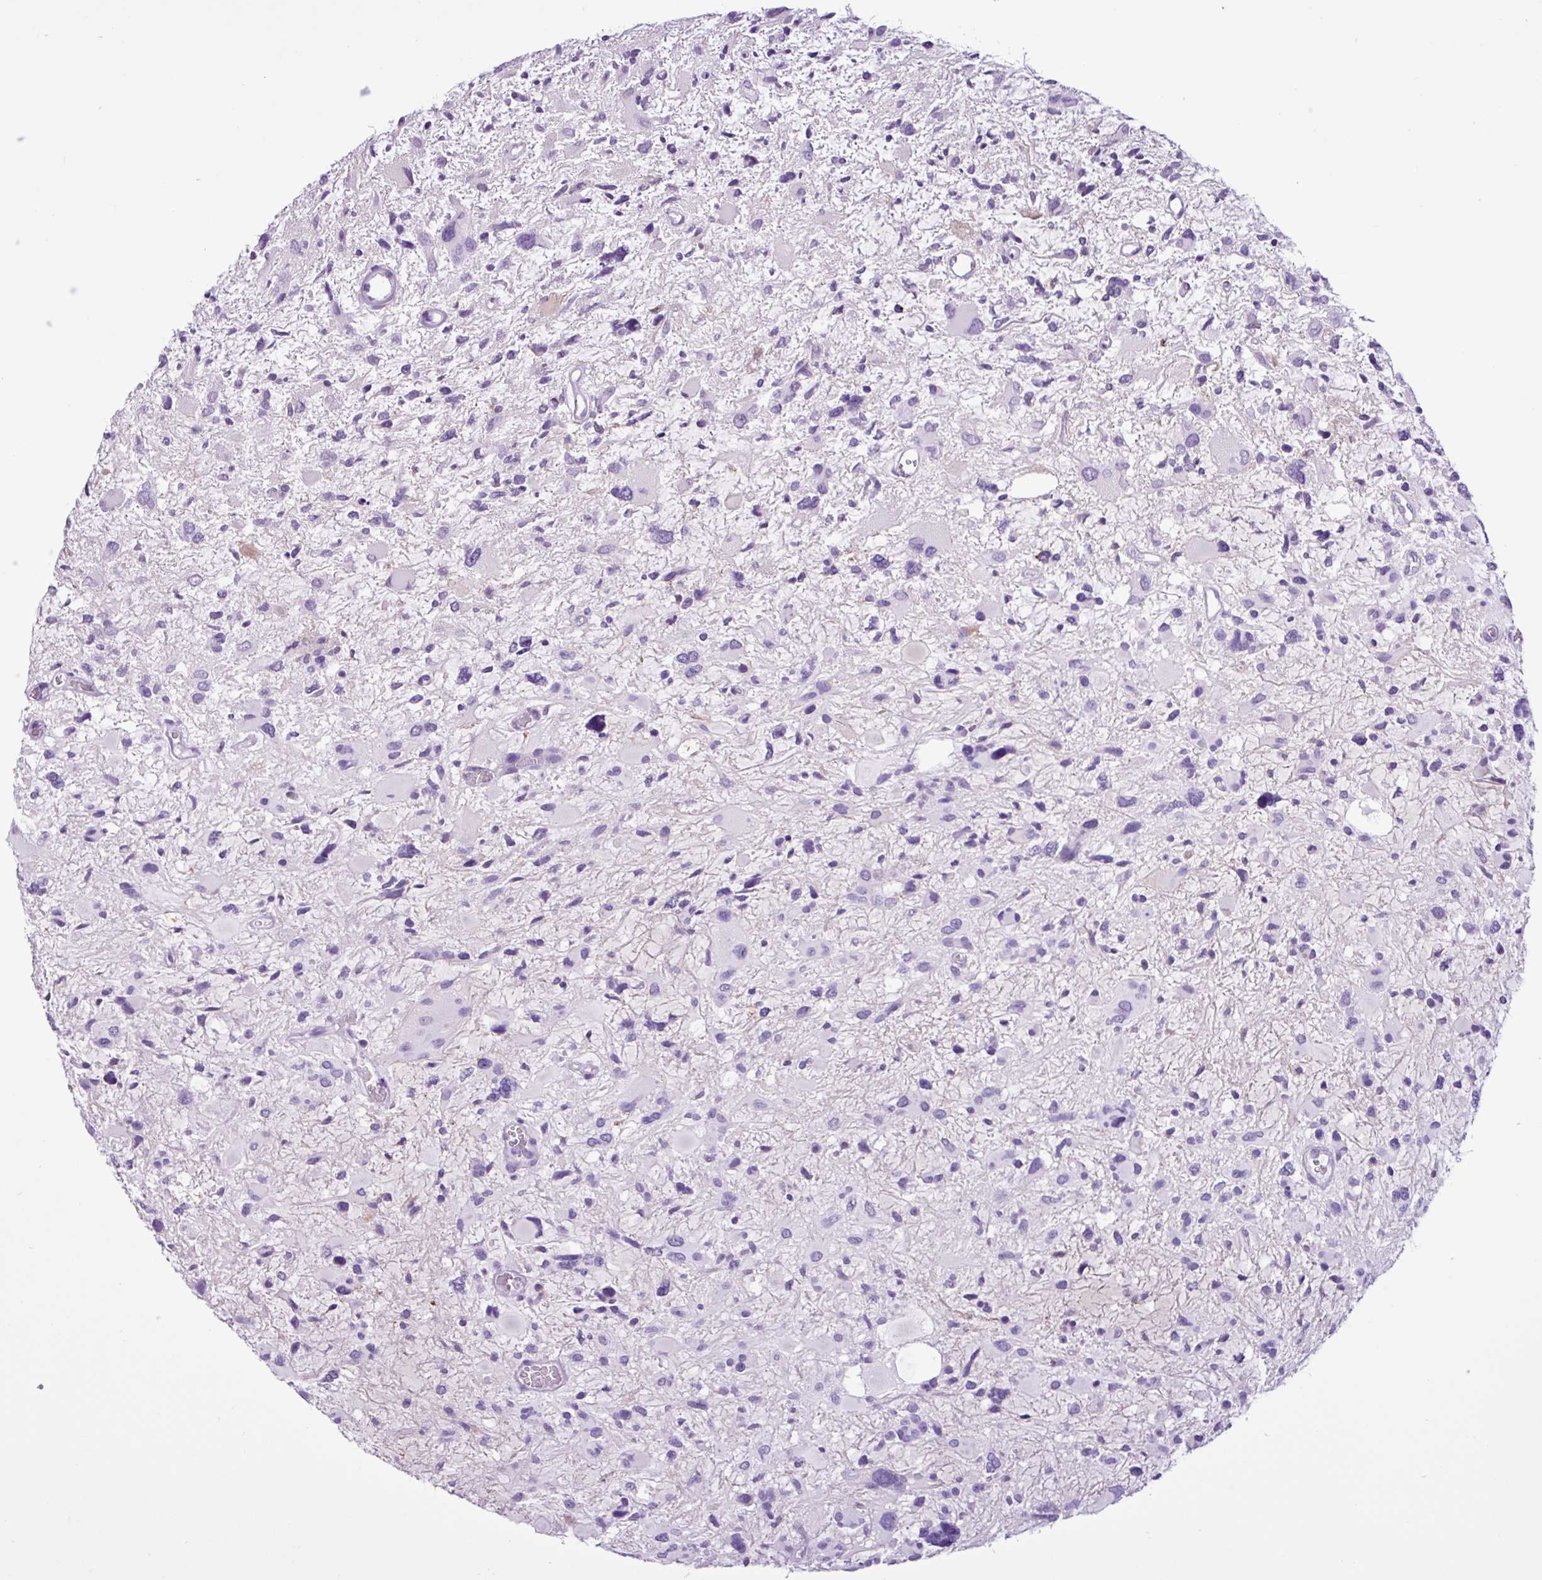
{"staining": {"intensity": "negative", "quantity": "none", "location": "none"}, "tissue": "glioma", "cell_type": "Tumor cells", "image_type": "cancer", "snomed": [{"axis": "morphology", "description": "Glioma, malignant, High grade"}, {"axis": "topography", "description": "Brain"}], "caption": "Tumor cells show no significant expression in malignant high-grade glioma.", "gene": "PGR", "patient": {"sex": "female", "age": 11}}